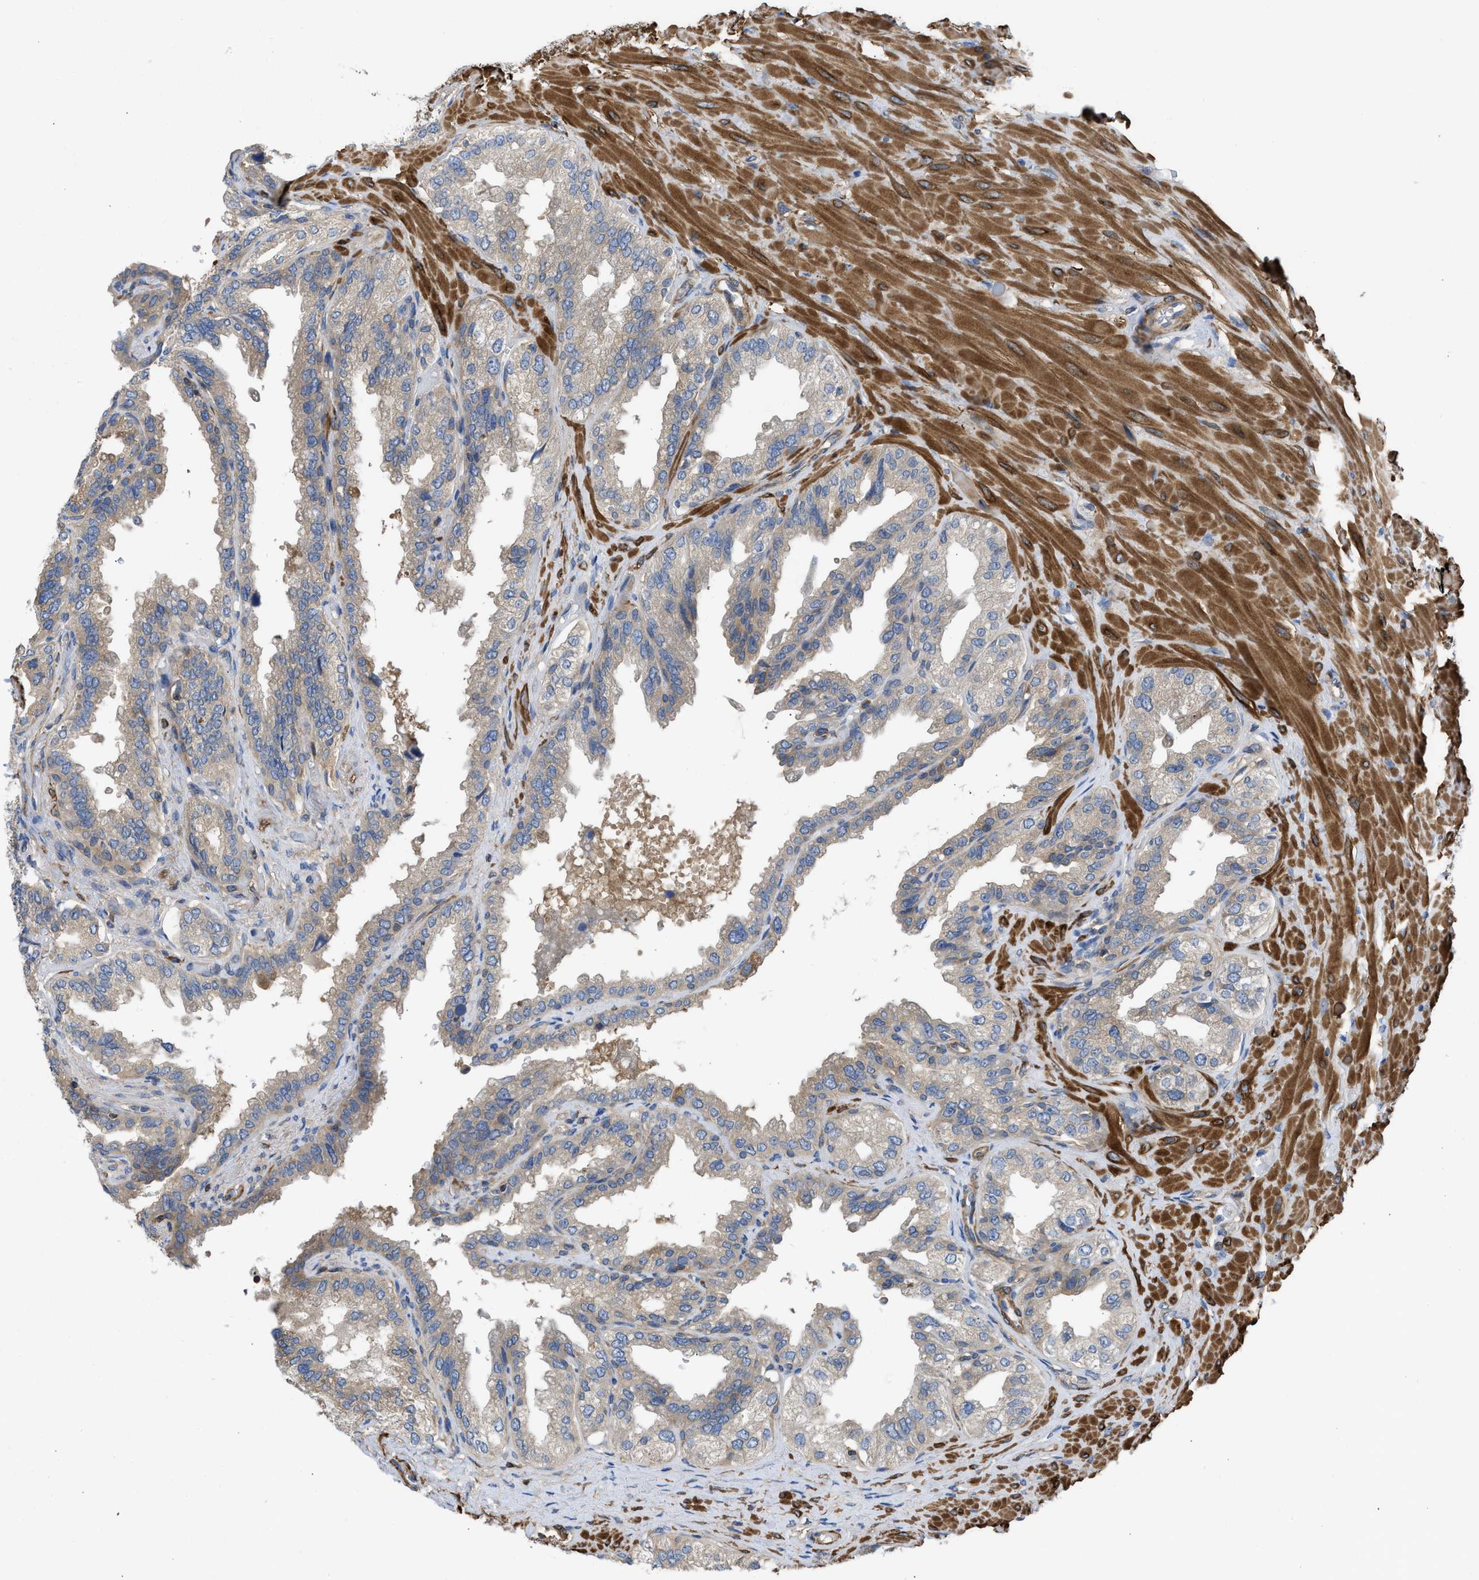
{"staining": {"intensity": "moderate", "quantity": "25%-75%", "location": "cytoplasmic/membranous"}, "tissue": "seminal vesicle", "cell_type": "Glandular cells", "image_type": "normal", "snomed": [{"axis": "morphology", "description": "Normal tissue, NOS"}, {"axis": "topography", "description": "Seminal veicle"}], "caption": "Immunohistochemical staining of normal human seminal vesicle displays medium levels of moderate cytoplasmic/membranous staining in about 25%-75% of glandular cells. The protein is shown in brown color, while the nuclei are stained blue.", "gene": "CHKB", "patient": {"sex": "male", "age": 68}}